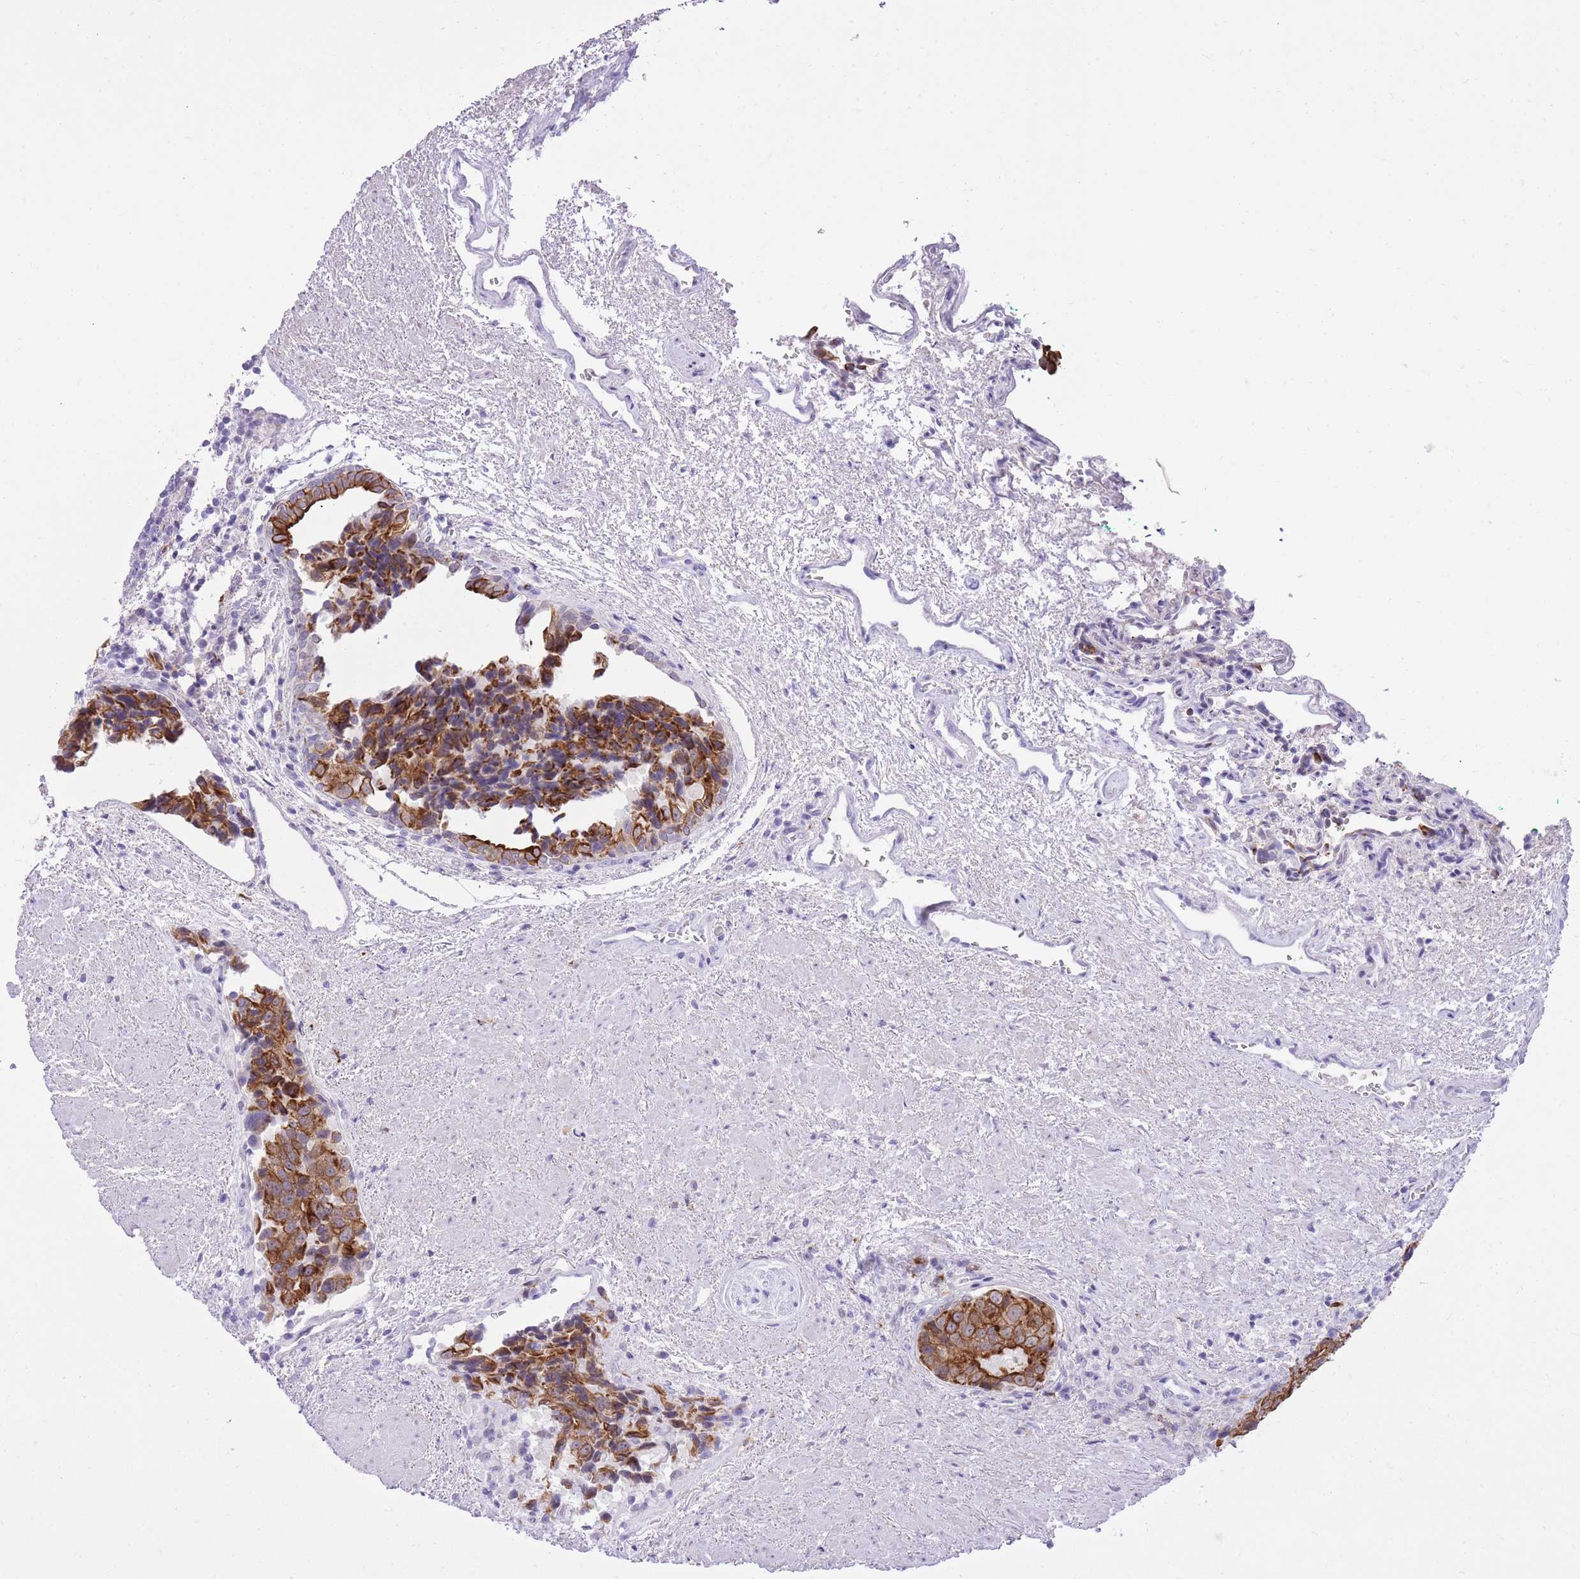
{"staining": {"intensity": "strong", "quantity": ">75%", "location": "cytoplasmic/membranous"}, "tissue": "prostate cancer", "cell_type": "Tumor cells", "image_type": "cancer", "snomed": [{"axis": "morphology", "description": "Adenocarcinoma, High grade"}, {"axis": "topography", "description": "Prostate"}], "caption": "Immunohistochemical staining of adenocarcinoma (high-grade) (prostate) exhibits strong cytoplasmic/membranous protein positivity in approximately >75% of tumor cells.", "gene": "MEIS3", "patient": {"sex": "male", "age": 70}}